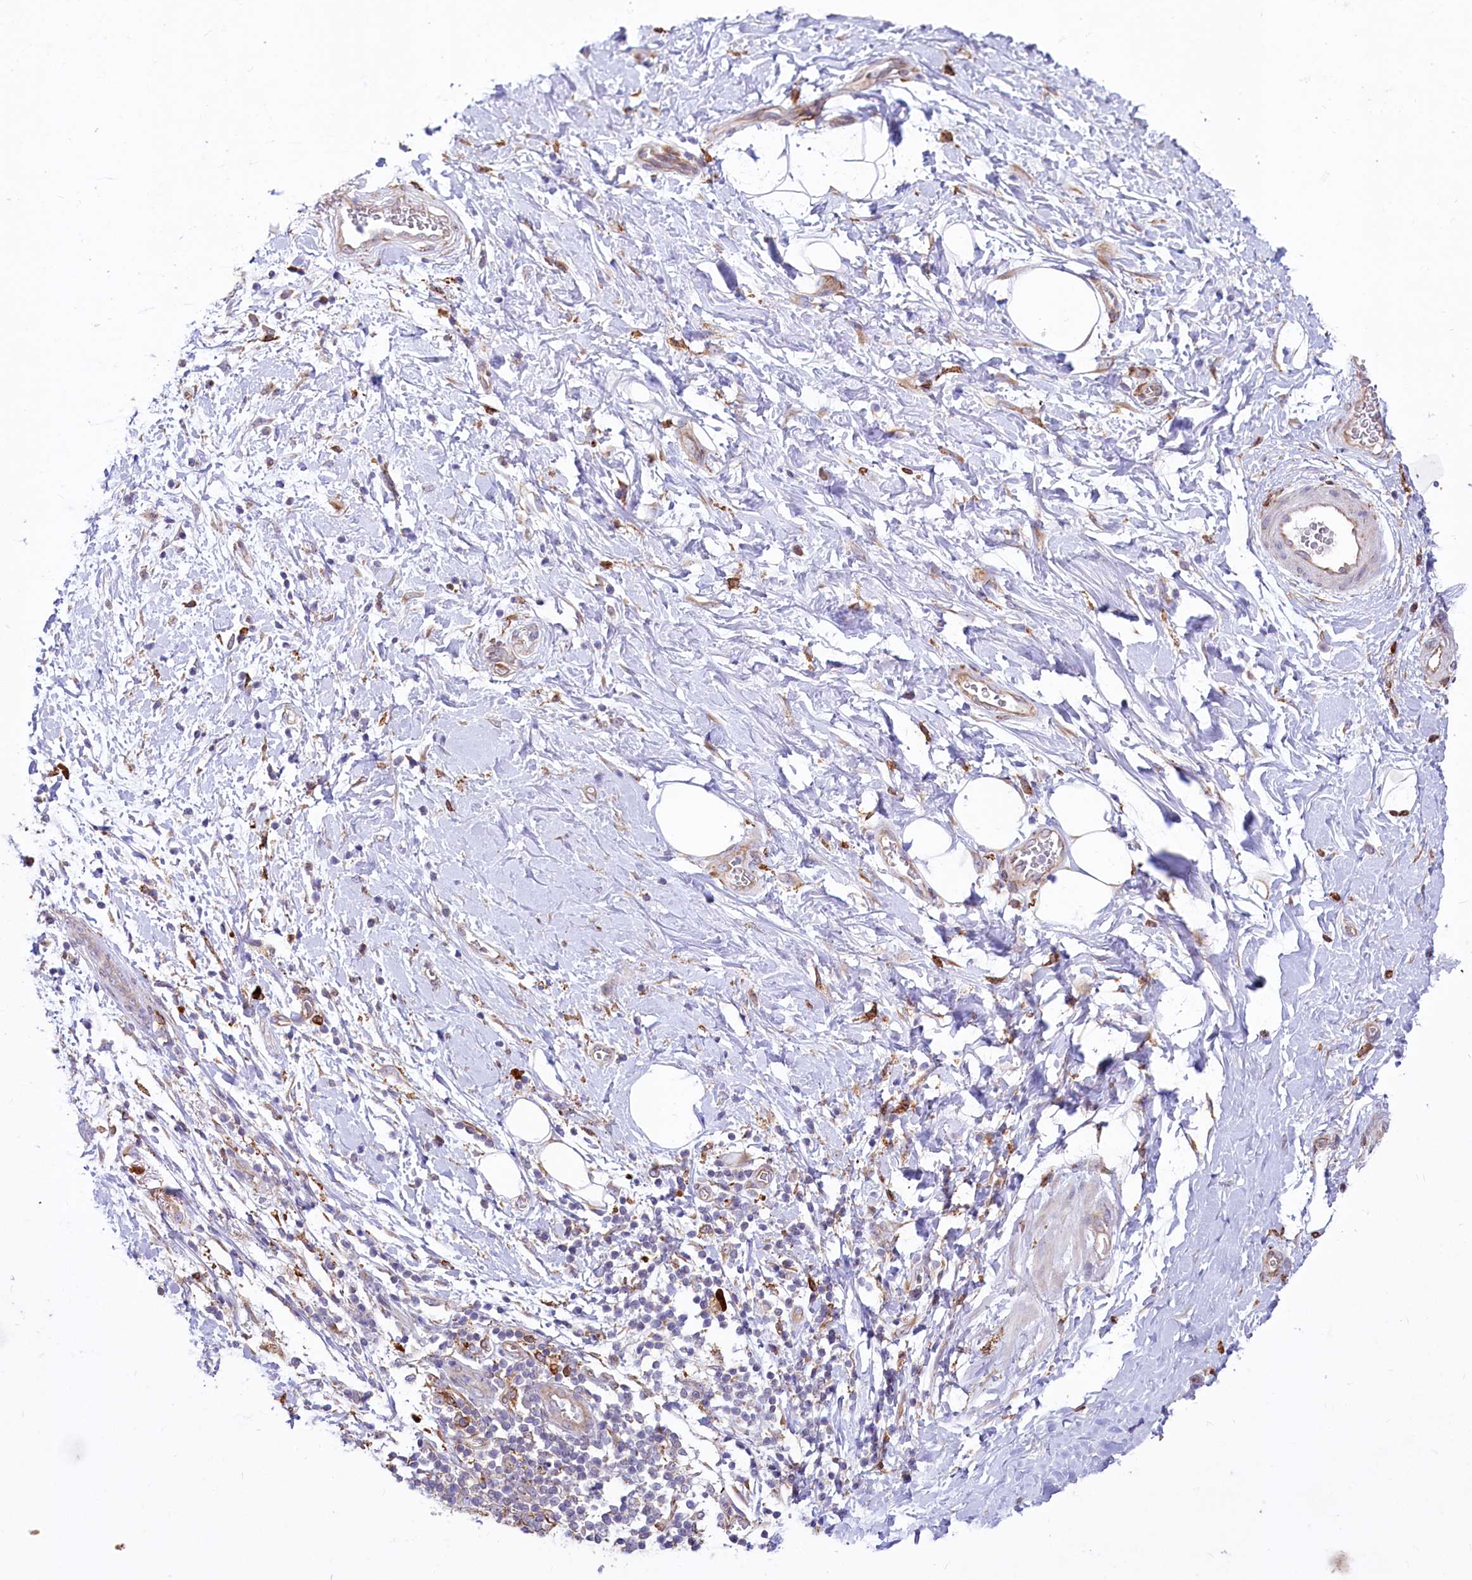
{"staining": {"intensity": "negative", "quantity": "none", "location": "none"}, "tissue": "adipose tissue", "cell_type": "Adipocytes", "image_type": "normal", "snomed": [{"axis": "morphology", "description": "Normal tissue, NOS"}, {"axis": "morphology", "description": "Adenocarcinoma, NOS"}, {"axis": "topography", "description": "Pancreas"}, {"axis": "topography", "description": "Peripheral nerve tissue"}], "caption": "Immunohistochemistry (IHC) photomicrograph of unremarkable adipose tissue: adipose tissue stained with DAB demonstrates no significant protein positivity in adipocytes.", "gene": "CHID1", "patient": {"sex": "male", "age": 59}}